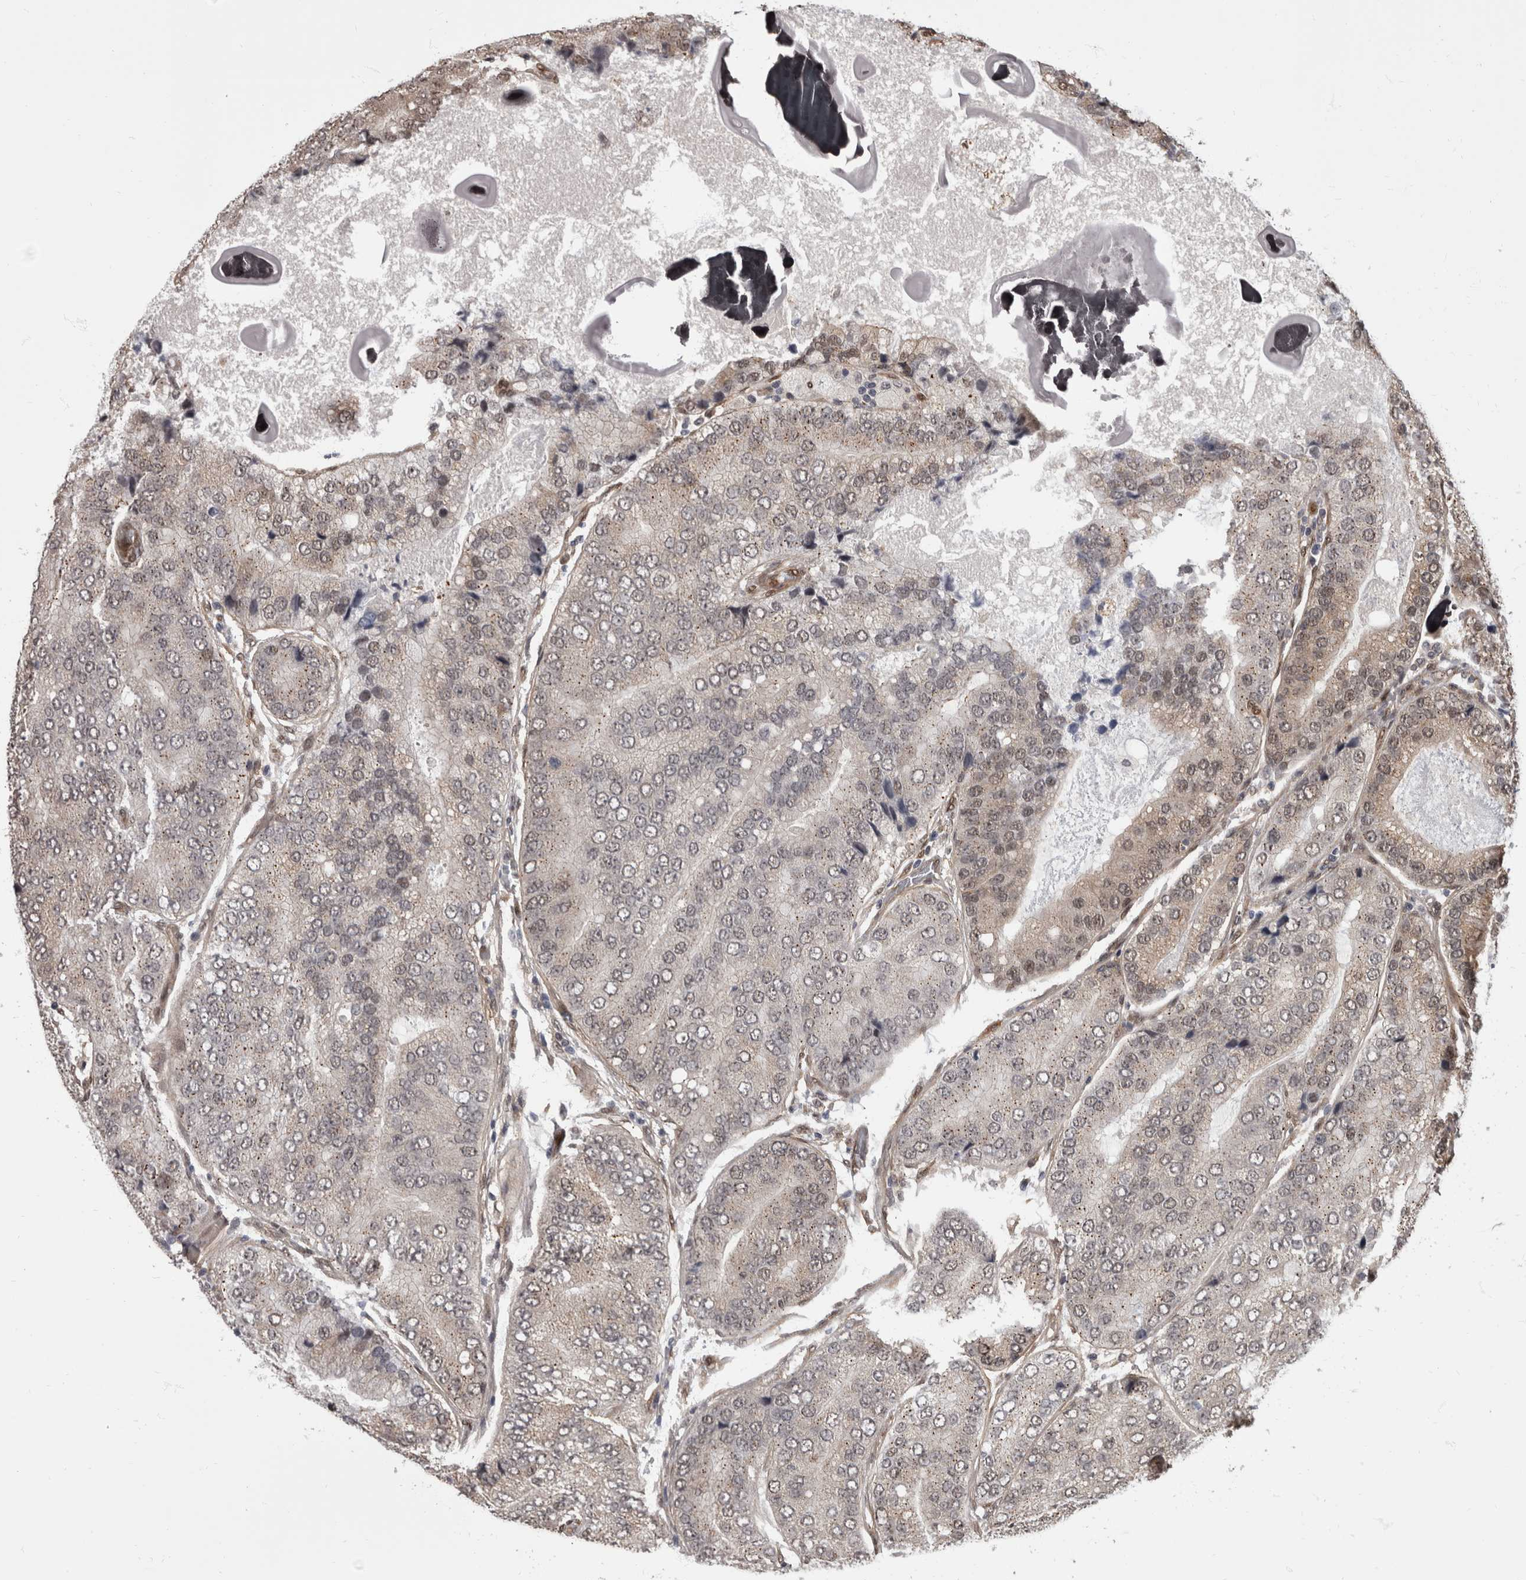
{"staining": {"intensity": "weak", "quantity": "<25%", "location": "nuclear"}, "tissue": "prostate cancer", "cell_type": "Tumor cells", "image_type": "cancer", "snomed": [{"axis": "morphology", "description": "Adenocarcinoma, High grade"}, {"axis": "topography", "description": "Prostate"}], "caption": "DAB immunohistochemical staining of high-grade adenocarcinoma (prostate) reveals no significant staining in tumor cells. (Brightfield microscopy of DAB immunohistochemistry at high magnification).", "gene": "AKT3", "patient": {"sex": "male", "age": 70}}